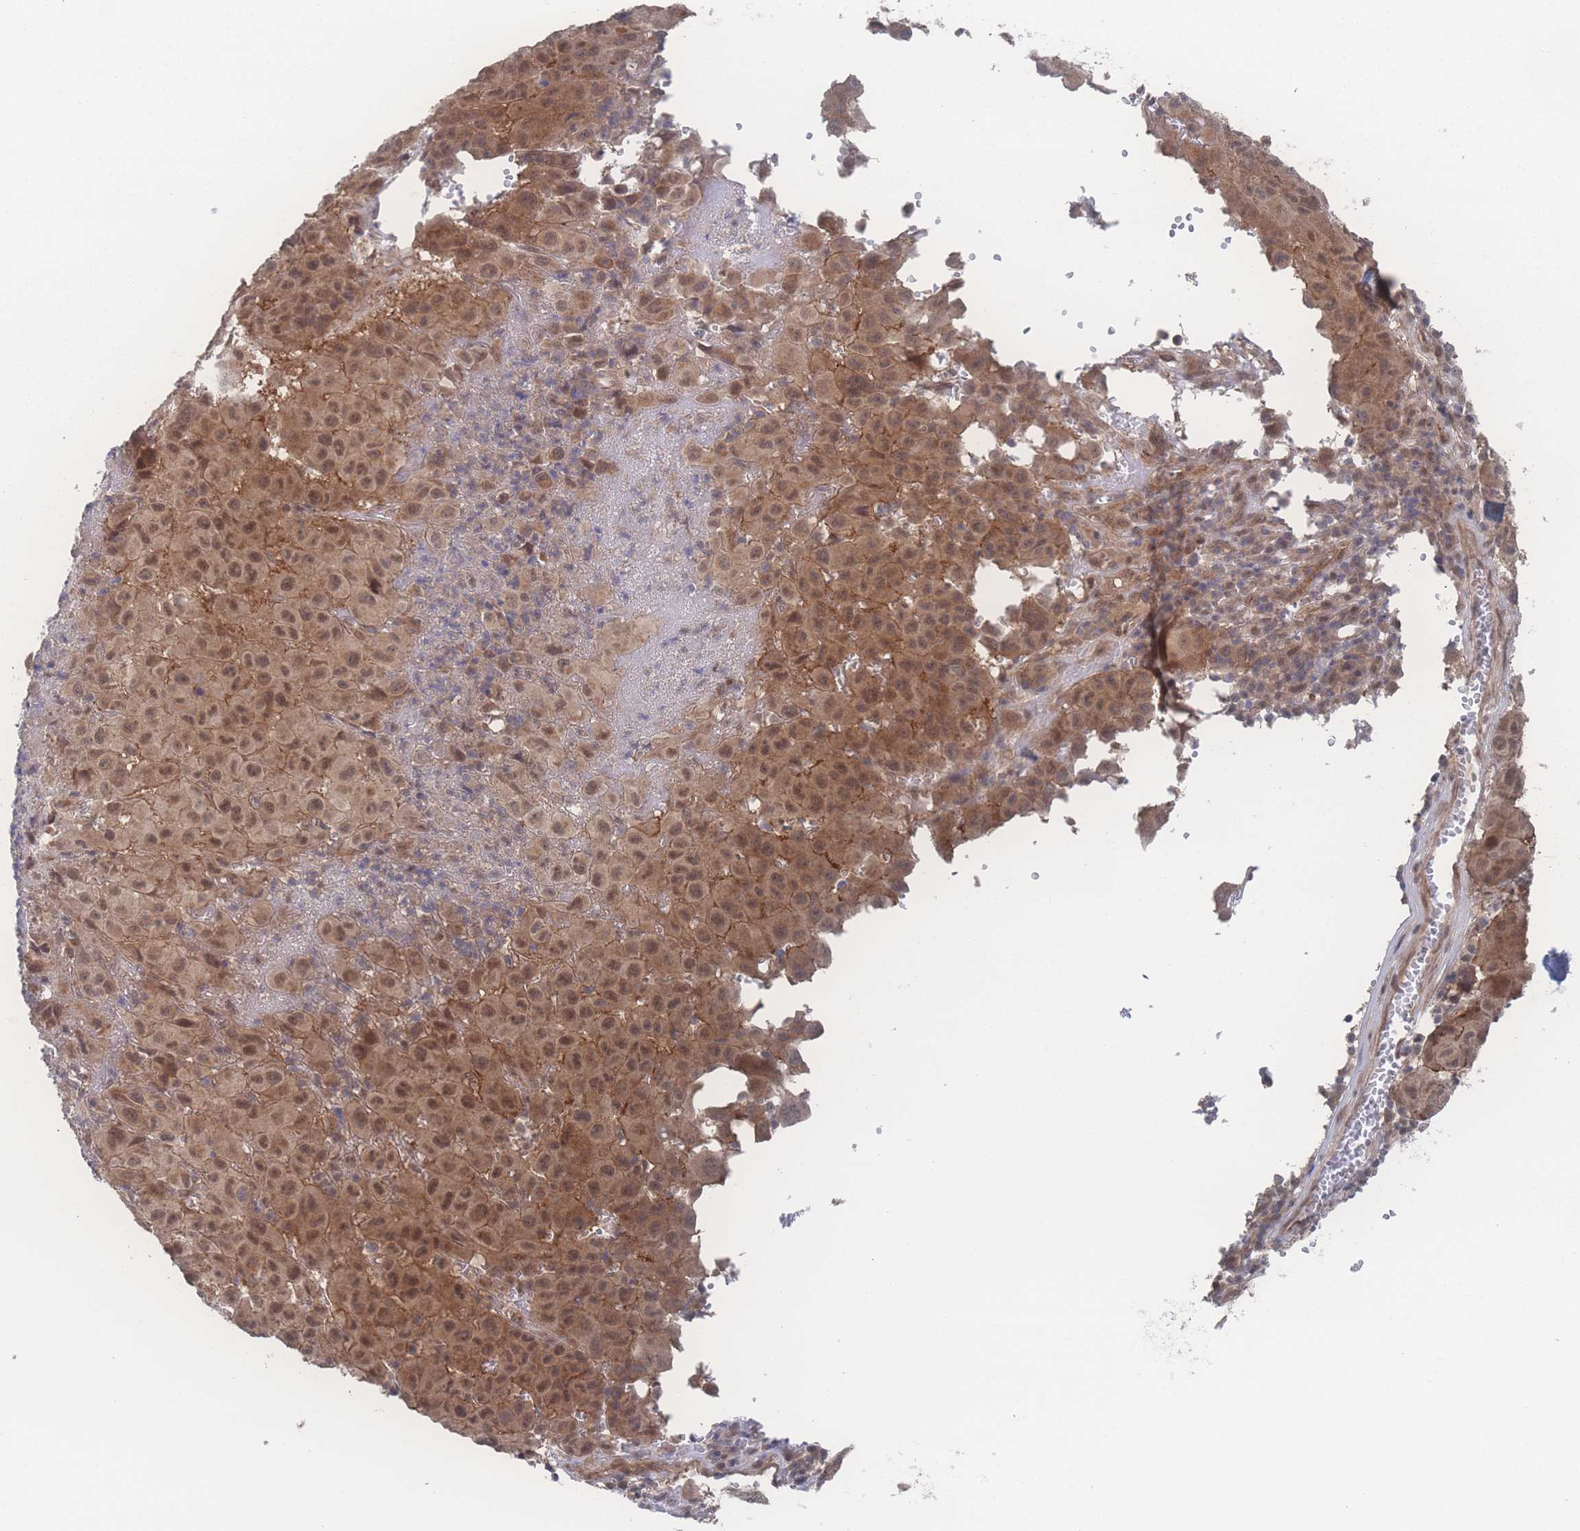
{"staining": {"intensity": "moderate", "quantity": ">75%", "location": "cytoplasmic/membranous,nuclear"}, "tissue": "melanoma", "cell_type": "Tumor cells", "image_type": "cancer", "snomed": [{"axis": "morphology", "description": "Malignant melanoma, NOS"}, {"axis": "topography", "description": "Skin"}], "caption": "Tumor cells reveal moderate cytoplasmic/membranous and nuclear positivity in approximately >75% of cells in melanoma.", "gene": "NBEAL1", "patient": {"sex": "male", "age": 73}}